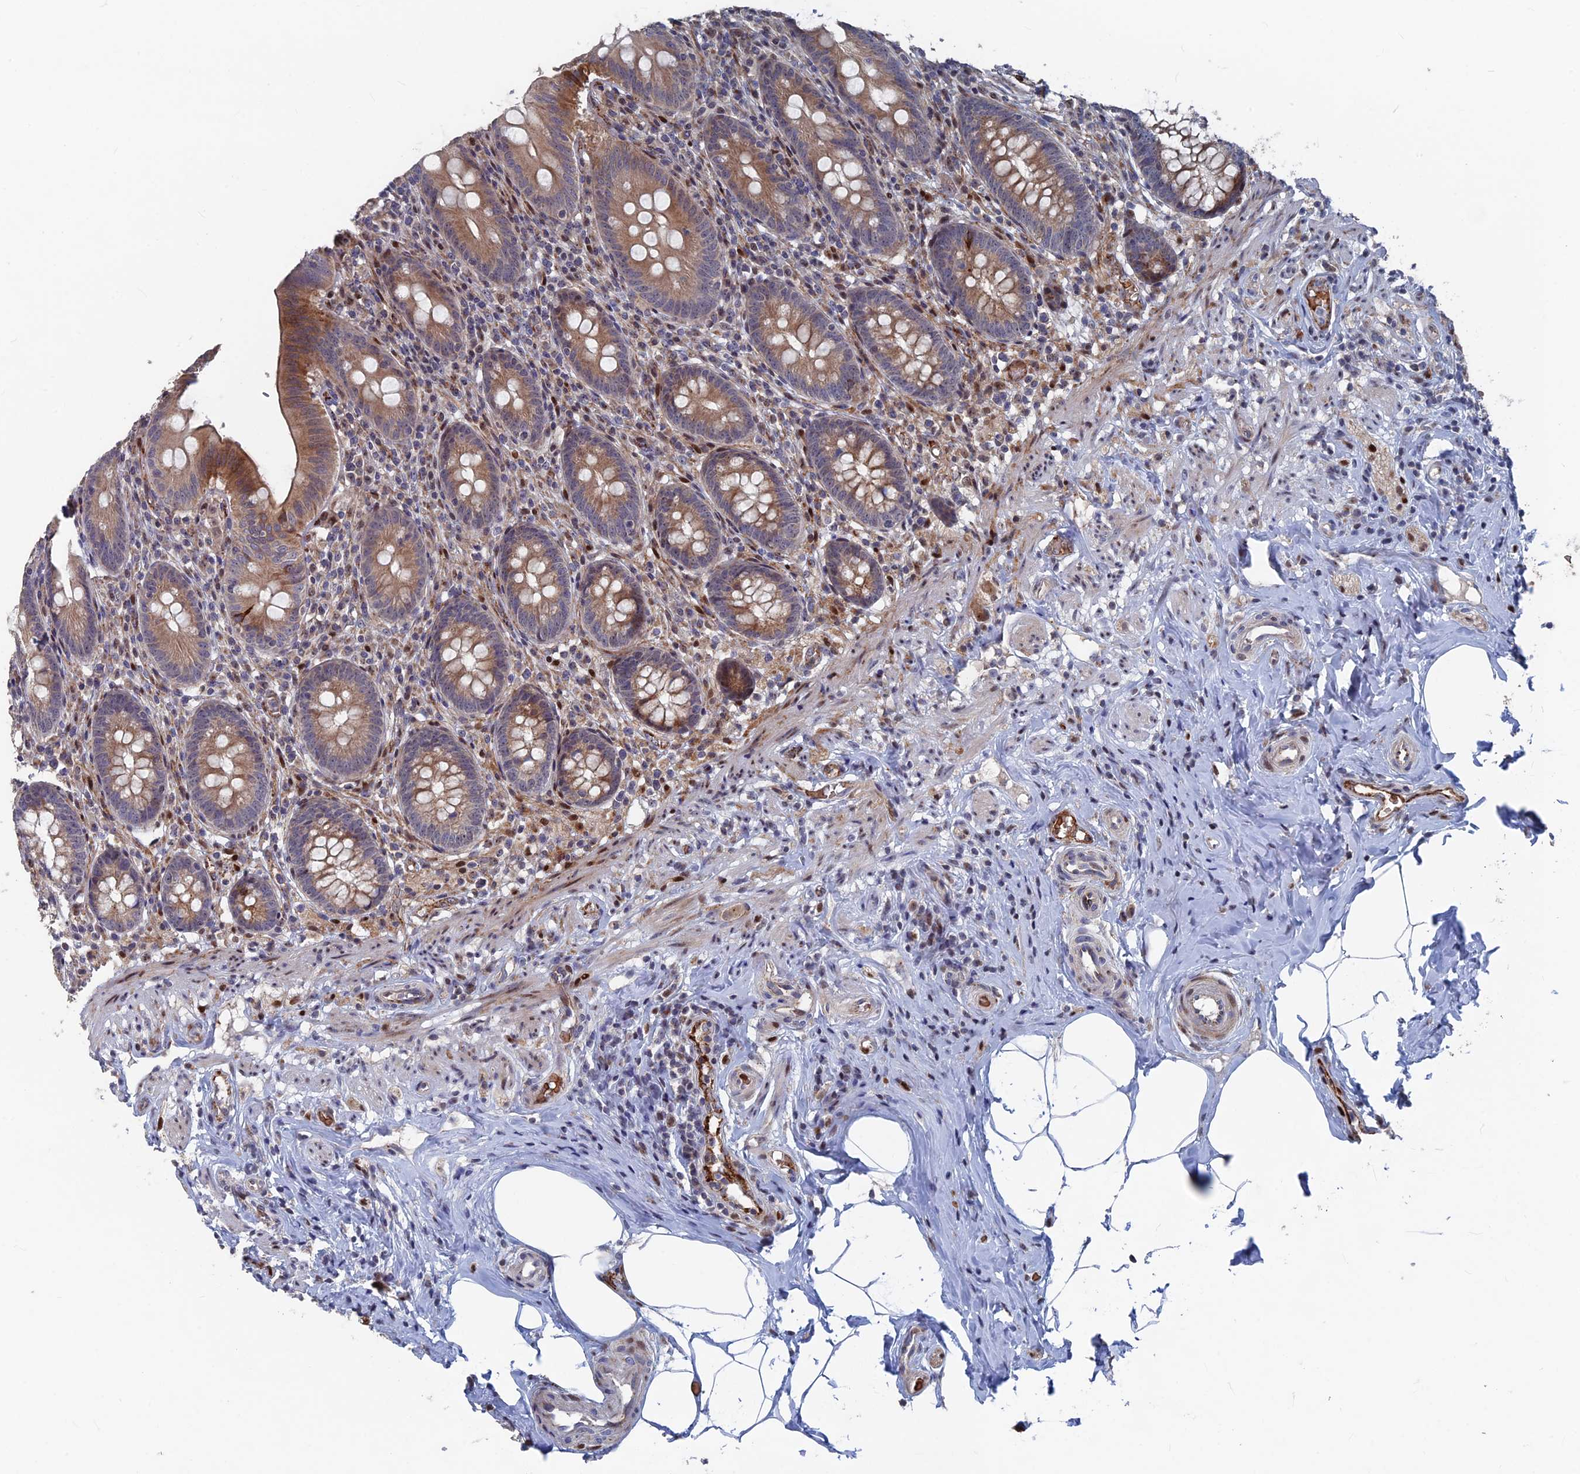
{"staining": {"intensity": "moderate", "quantity": ">75%", "location": "cytoplasmic/membranous"}, "tissue": "appendix", "cell_type": "Glandular cells", "image_type": "normal", "snomed": [{"axis": "morphology", "description": "Normal tissue, NOS"}, {"axis": "topography", "description": "Appendix"}], "caption": "IHC staining of unremarkable appendix, which reveals medium levels of moderate cytoplasmic/membranous expression in about >75% of glandular cells indicating moderate cytoplasmic/membranous protein expression. The staining was performed using DAB (brown) for protein detection and nuclei were counterstained in hematoxylin (blue).", "gene": "SH3D21", "patient": {"sex": "male", "age": 55}}